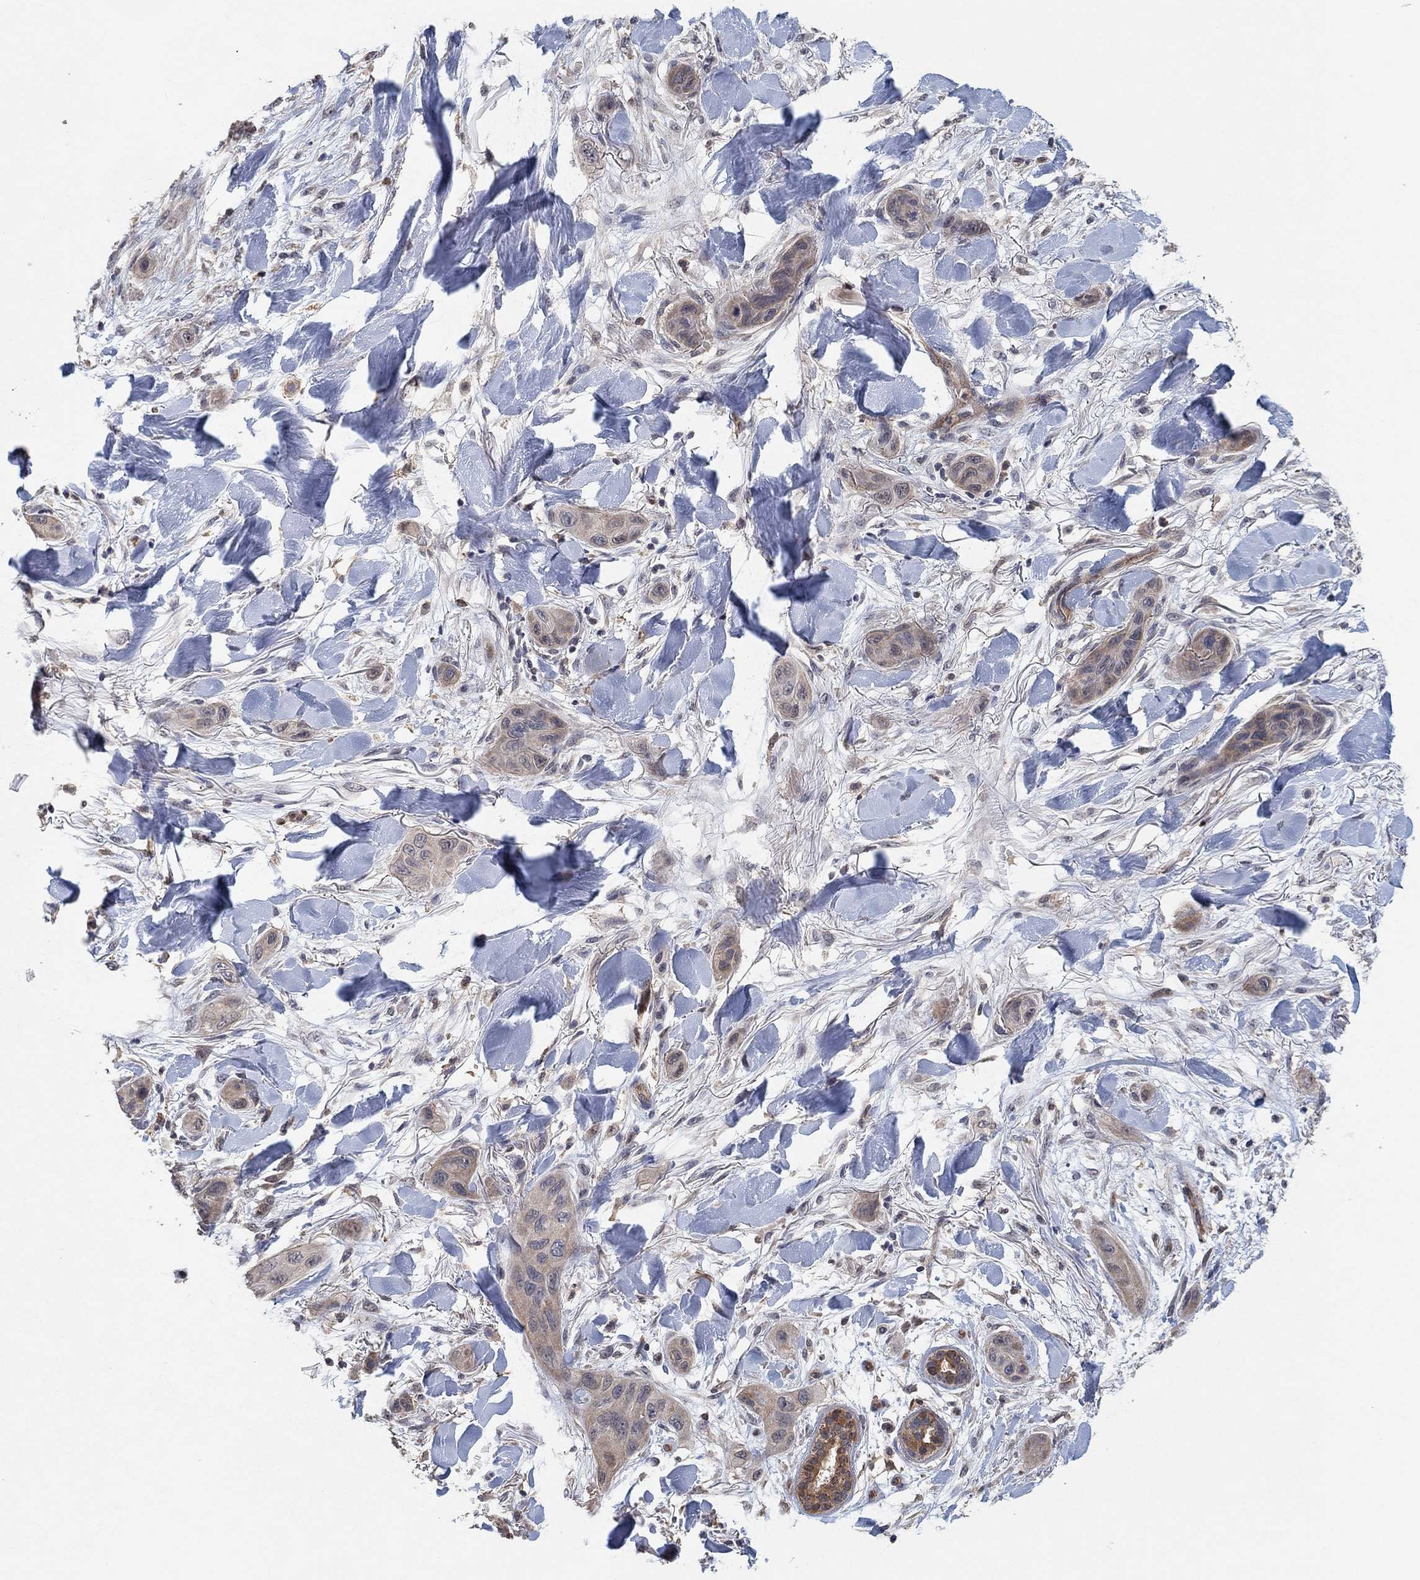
{"staining": {"intensity": "negative", "quantity": "none", "location": "none"}, "tissue": "skin cancer", "cell_type": "Tumor cells", "image_type": "cancer", "snomed": [{"axis": "morphology", "description": "Squamous cell carcinoma, NOS"}, {"axis": "topography", "description": "Skin"}], "caption": "An immunohistochemistry micrograph of squamous cell carcinoma (skin) is shown. There is no staining in tumor cells of squamous cell carcinoma (skin). The staining is performed using DAB brown chromogen with nuclei counter-stained in using hematoxylin.", "gene": "MCUR1", "patient": {"sex": "male", "age": 78}}